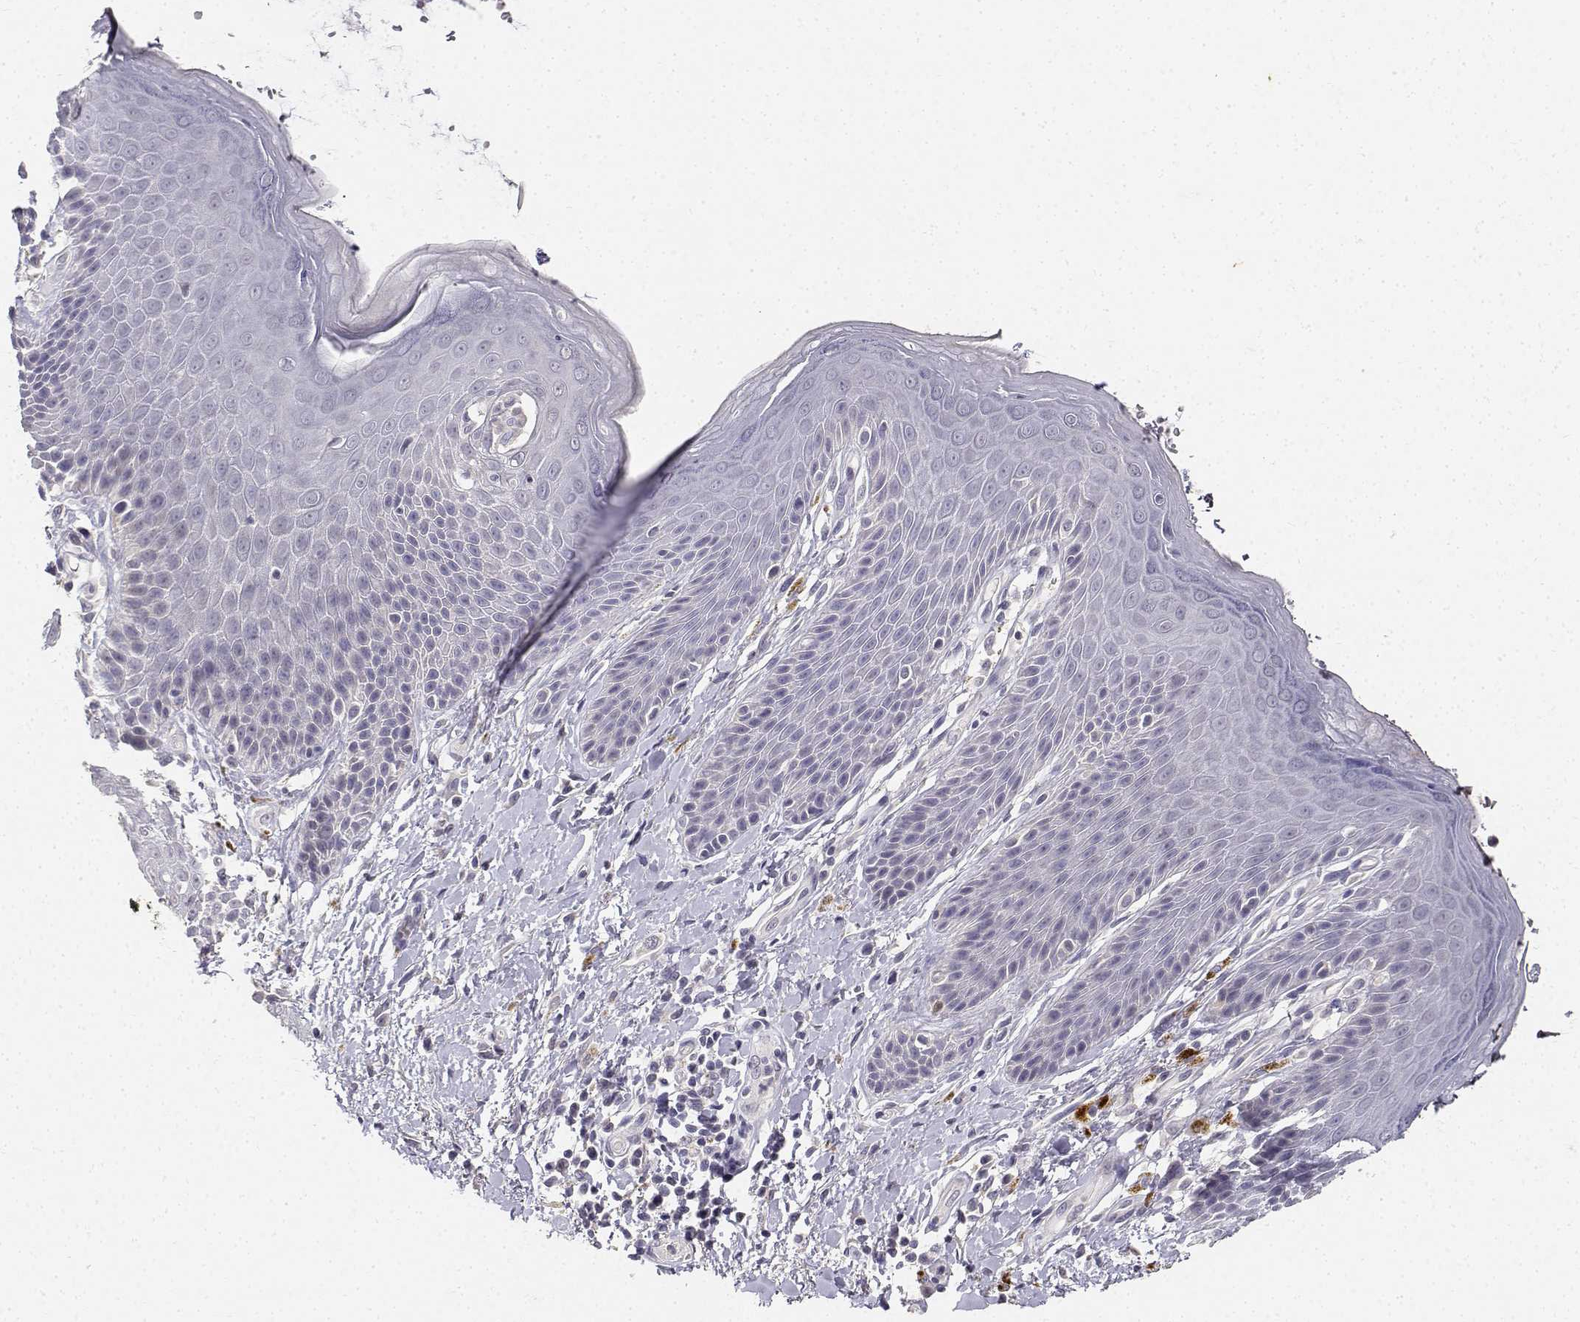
{"staining": {"intensity": "negative", "quantity": "none", "location": "none"}, "tissue": "skin", "cell_type": "Epidermal cells", "image_type": "normal", "snomed": [{"axis": "morphology", "description": "Normal tissue, NOS"}, {"axis": "topography", "description": "Anal"}, {"axis": "topography", "description": "Peripheral nerve tissue"}], "caption": "Immunohistochemistry (IHC) image of normal human skin stained for a protein (brown), which exhibits no staining in epidermal cells.", "gene": "PAEP", "patient": {"sex": "male", "age": 51}}